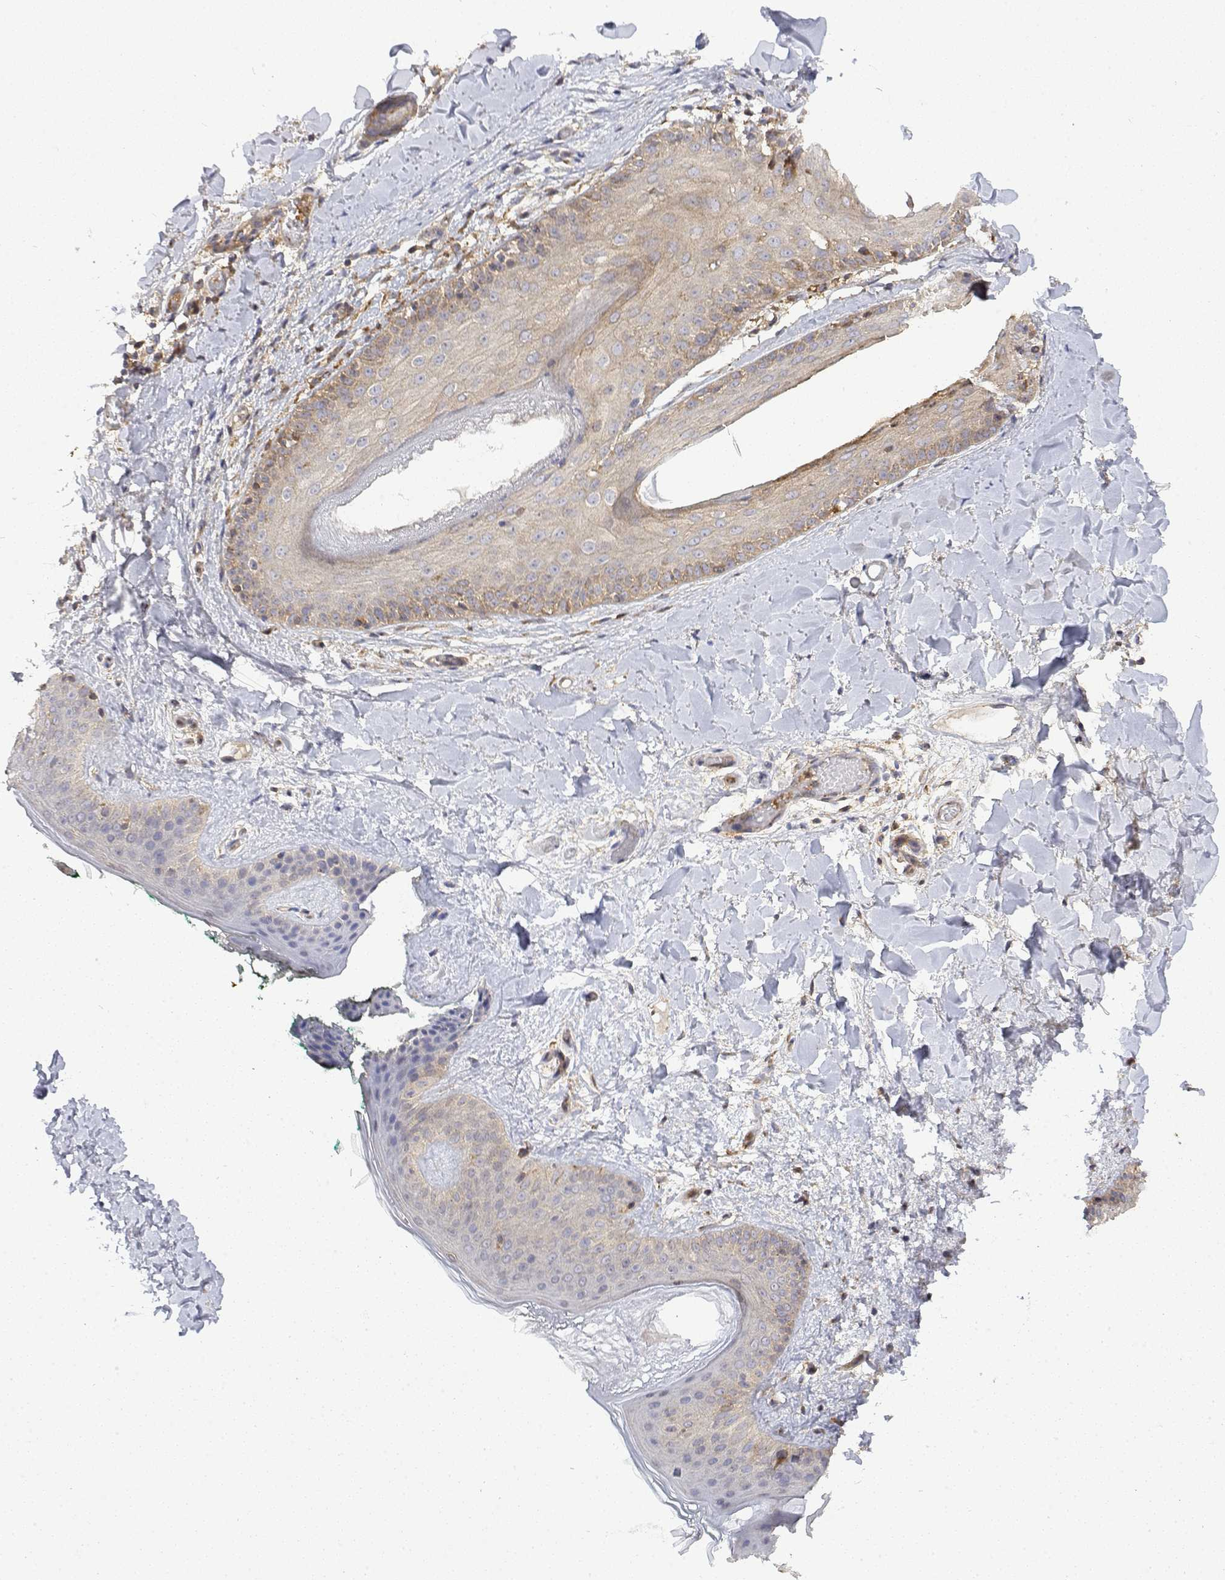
{"staining": {"intensity": "negative", "quantity": "none", "location": "none"}, "tissue": "skin", "cell_type": "Fibroblasts", "image_type": "normal", "snomed": [{"axis": "morphology", "description": "Normal tissue, NOS"}, {"axis": "topography", "description": "Skin"}], "caption": "A photomicrograph of human skin is negative for staining in fibroblasts. (IHC, brightfield microscopy, high magnification).", "gene": "PACSIN2", "patient": {"sex": "female", "age": 34}}